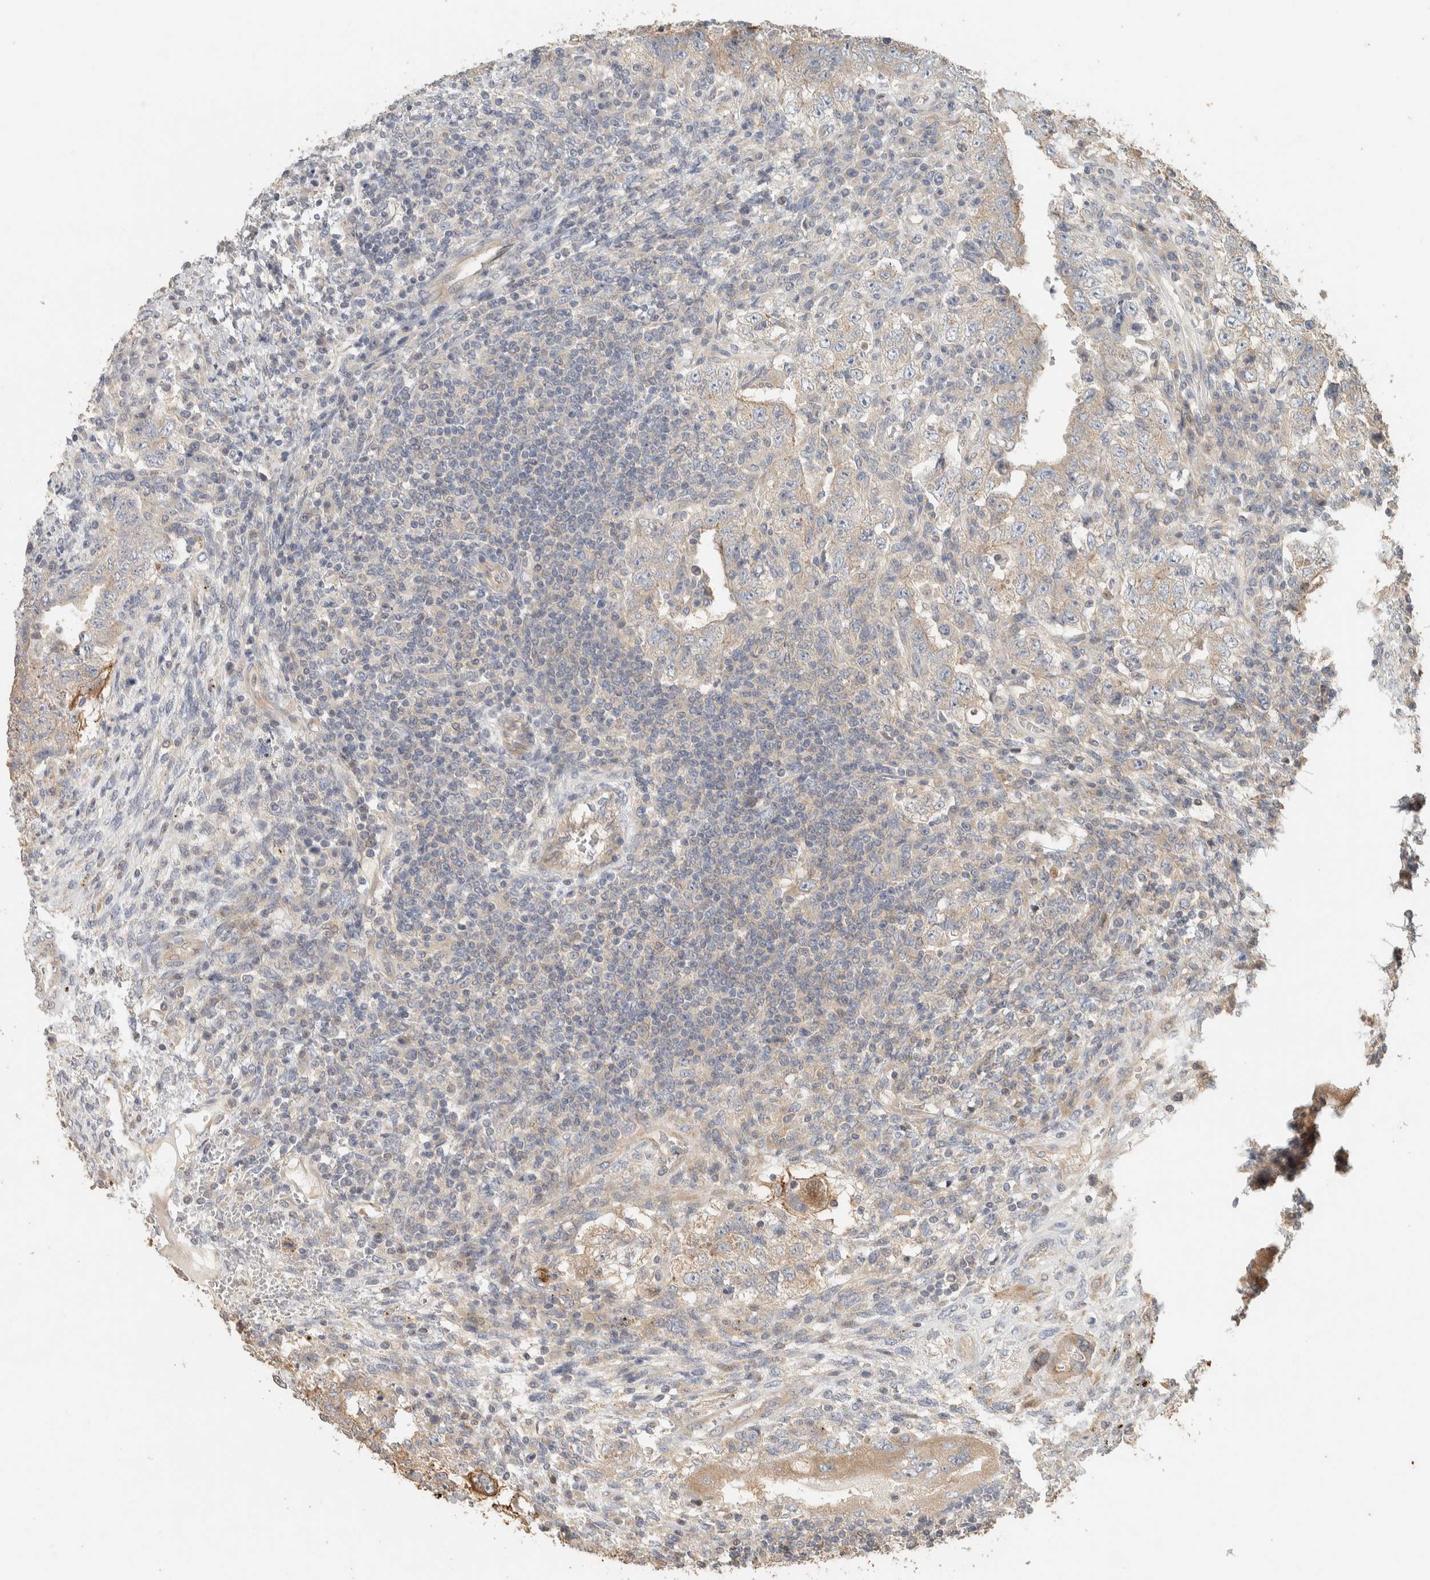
{"staining": {"intensity": "negative", "quantity": "none", "location": "none"}, "tissue": "testis cancer", "cell_type": "Tumor cells", "image_type": "cancer", "snomed": [{"axis": "morphology", "description": "Carcinoma, Embryonal, NOS"}, {"axis": "topography", "description": "Testis"}], "caption": "There is no significant staining in tumor cells of testis cancer (embryonal carcinoma). (Brightfield microscopy of DAB immunohistochemistry at high magnification).", "gene": "EXOC7", "patient": {"sex": "male", "age": 26}}